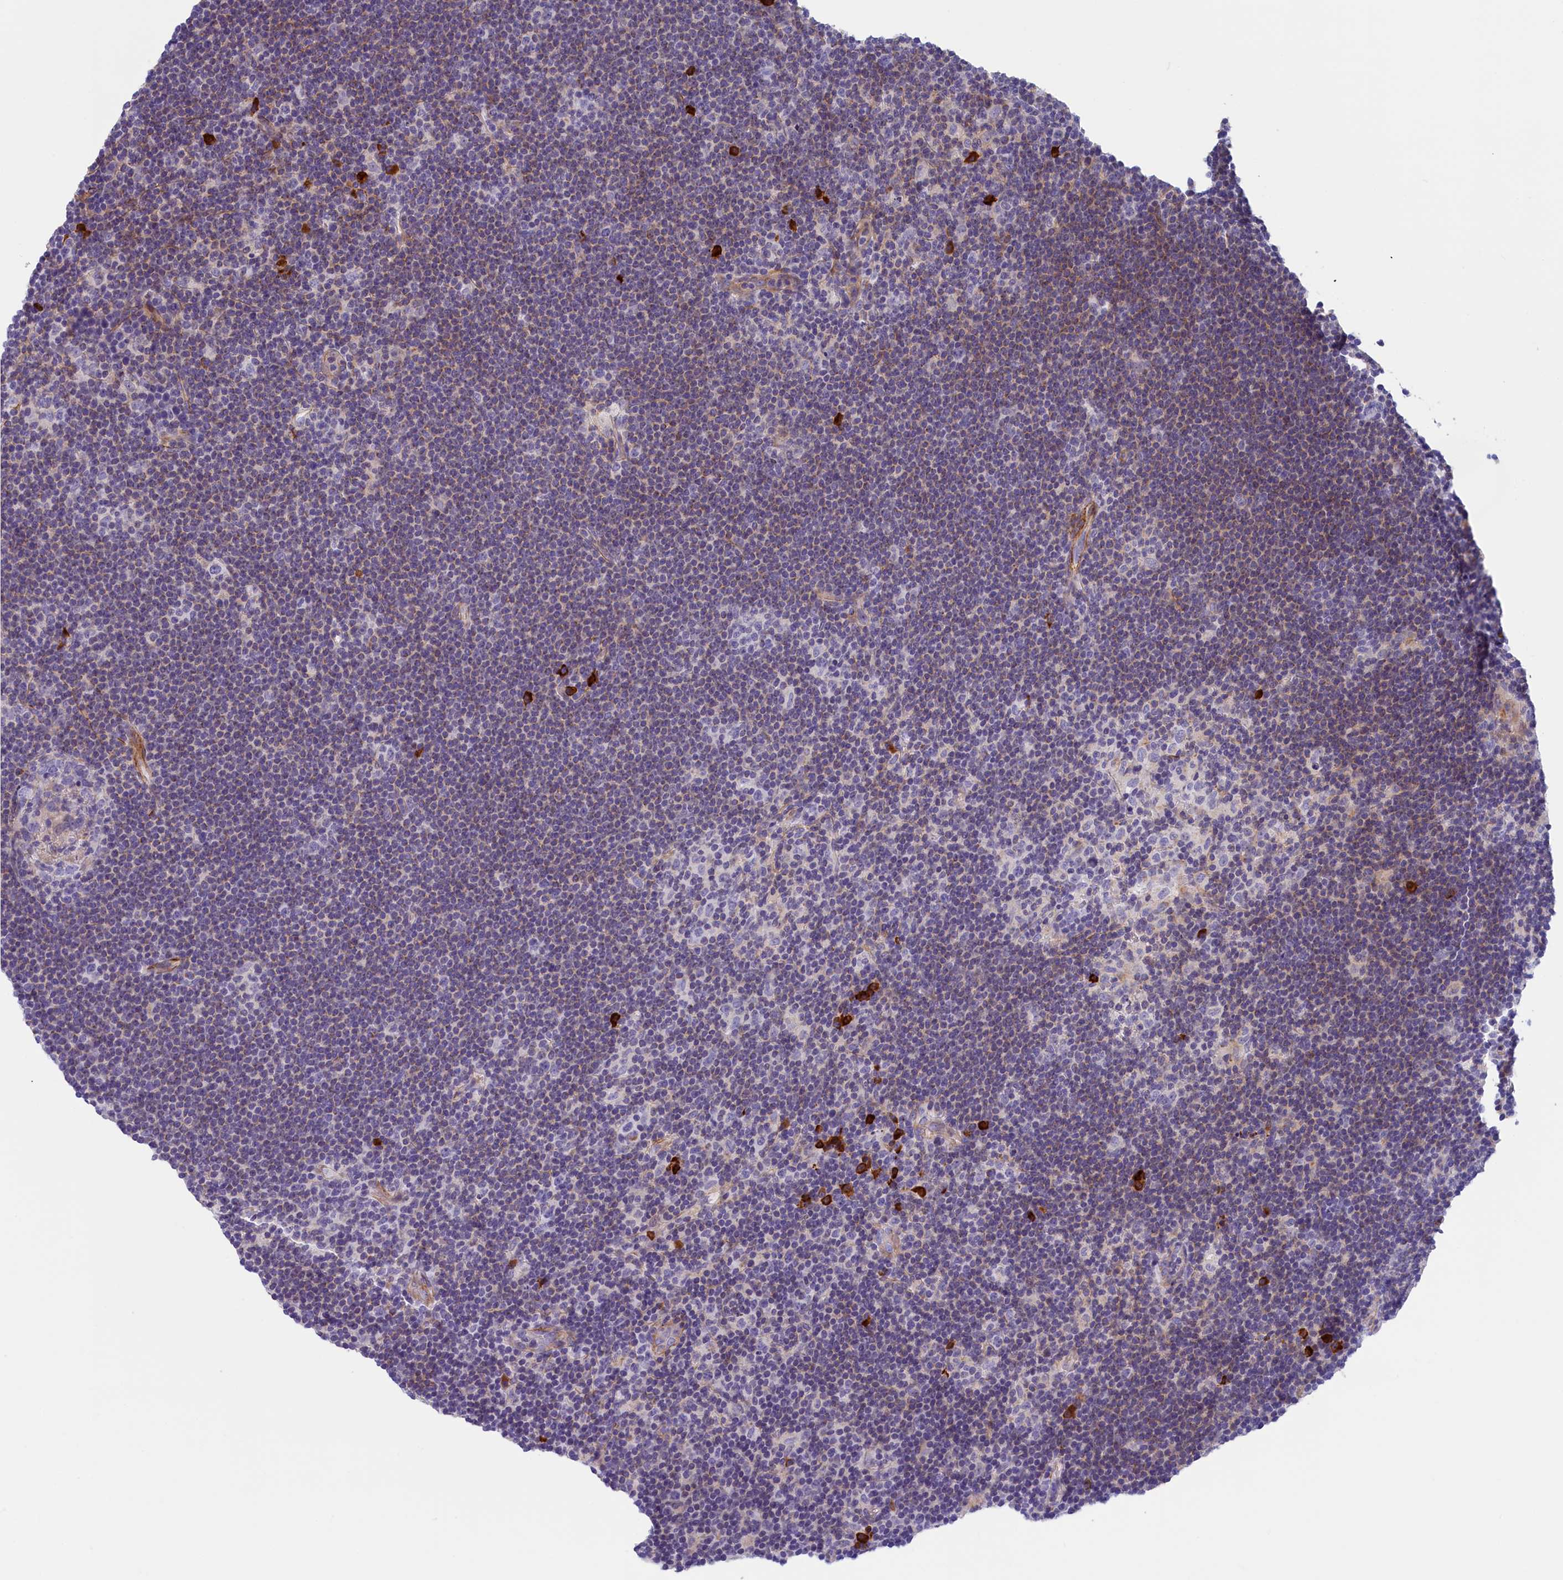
{"staining": {"intensity": "negative", "quantity": "none", "location": "none"}, "tissue": "lymphoma", "cell_type": "Tumor cells", "image_type": "cancer", "snomed": [{"axis": "morphology", "description": "Hodgkin's disease, NOS"}, {"axis": "topography", "description": "Lymph node"}], "caption": "The photomicrograph exhibits no significant staining in tumor cells of Hodgkin's disease.", "gene": "BCL2L13", "patient": {"sex": "female", "age": 57}}